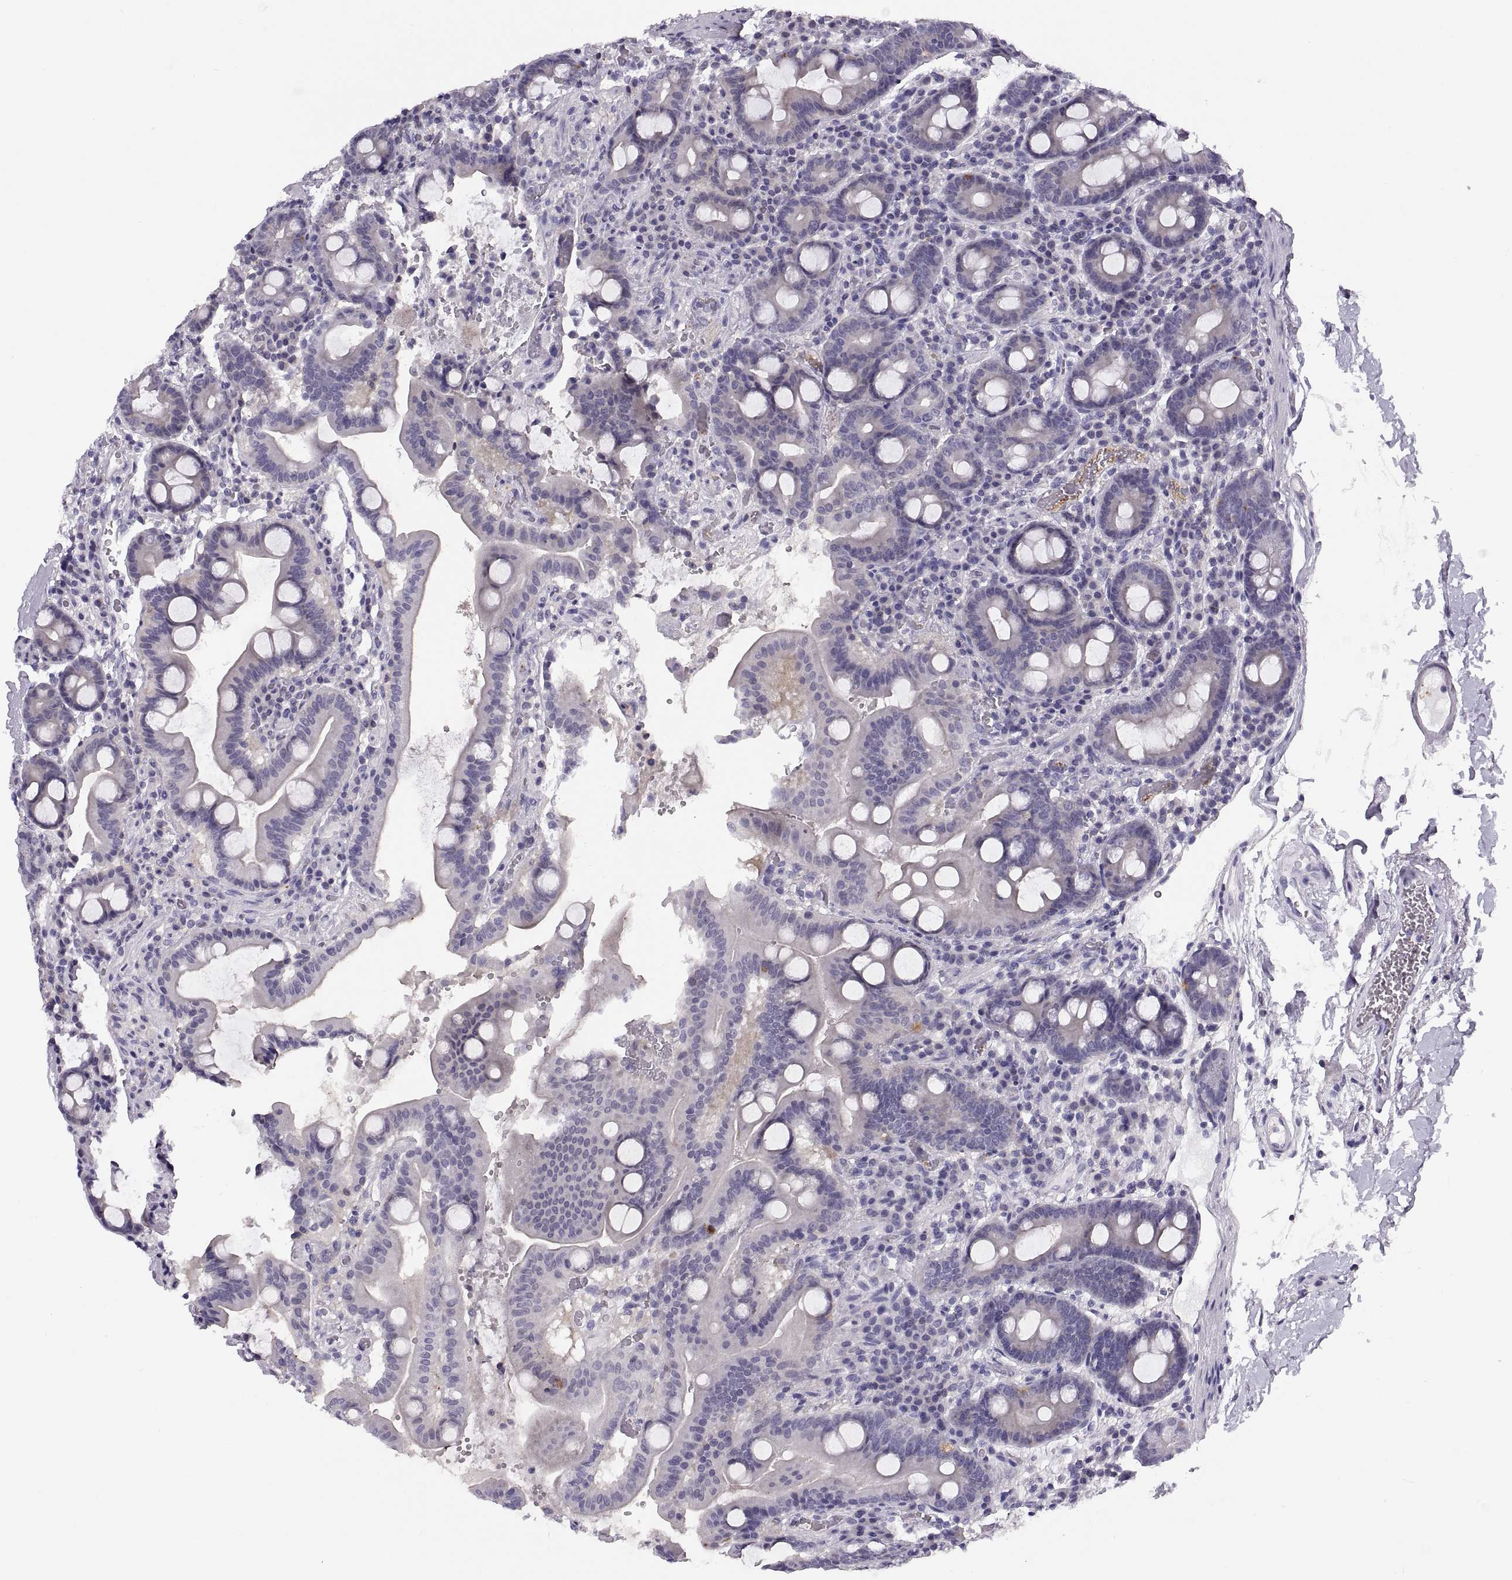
{"staining": {"intensity": "negative", "quantity": "none", "location": "none"}, "tissue": "duodenum", "cell_type": "Glandular cells", "image_type": "normal", "snomed": [{"axis": "morphology", "description": "Normal tissue, NOS"}, {"axis": "topography", "description": "Duodenum"}], "caption": "The image displays no significant positivity in glandular cells of duodenum.", "gene": "TTC21A", "patient": {"sex": "male", "age": 59}}